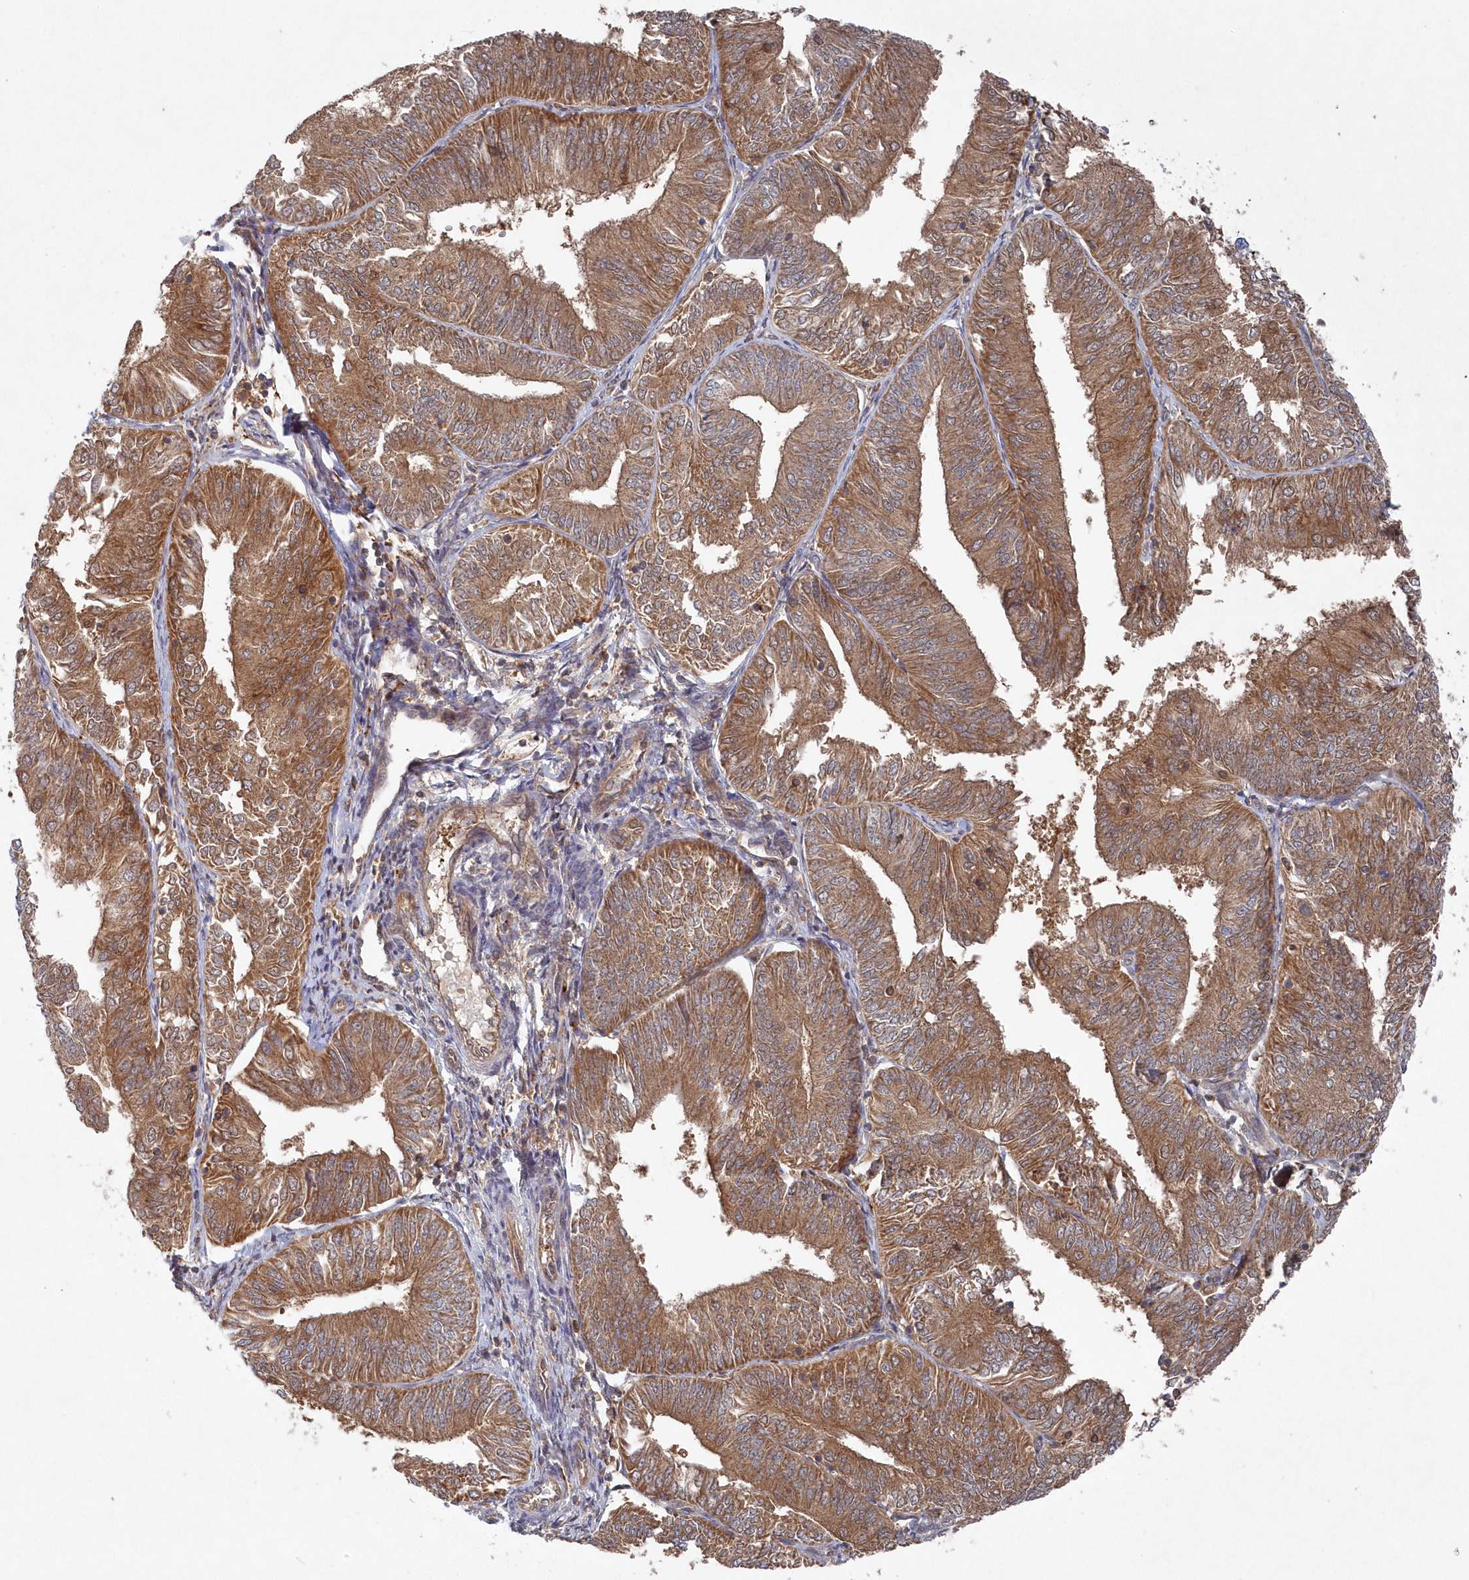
{"staining": {"intensity": "strong", "quantity": ">75%", "location": "cytoplasmic/membranous"}, "tissue": "endometrial cancer", "cell_type": "Tumor cells", "image_type": "cancer", "snomed": [{"axis": "morphology", "description": "Adenocarcinoma, NOS"}, {"axis": "topography", "description": "Endometrium"}], "caption": "Strong cytoplasmic/membranous protein positivity is identified in about >75% of tumor cells in endometrial cancer (adenocarcinoma). (Stains: DAB (3,3'-diaminobenzidine) in brown, nuclei in blue, Microscopy: brightfield microscopy at high magnification).", "gene": "ASNSD1", "patient": {"sex": "female", "age": 58}}